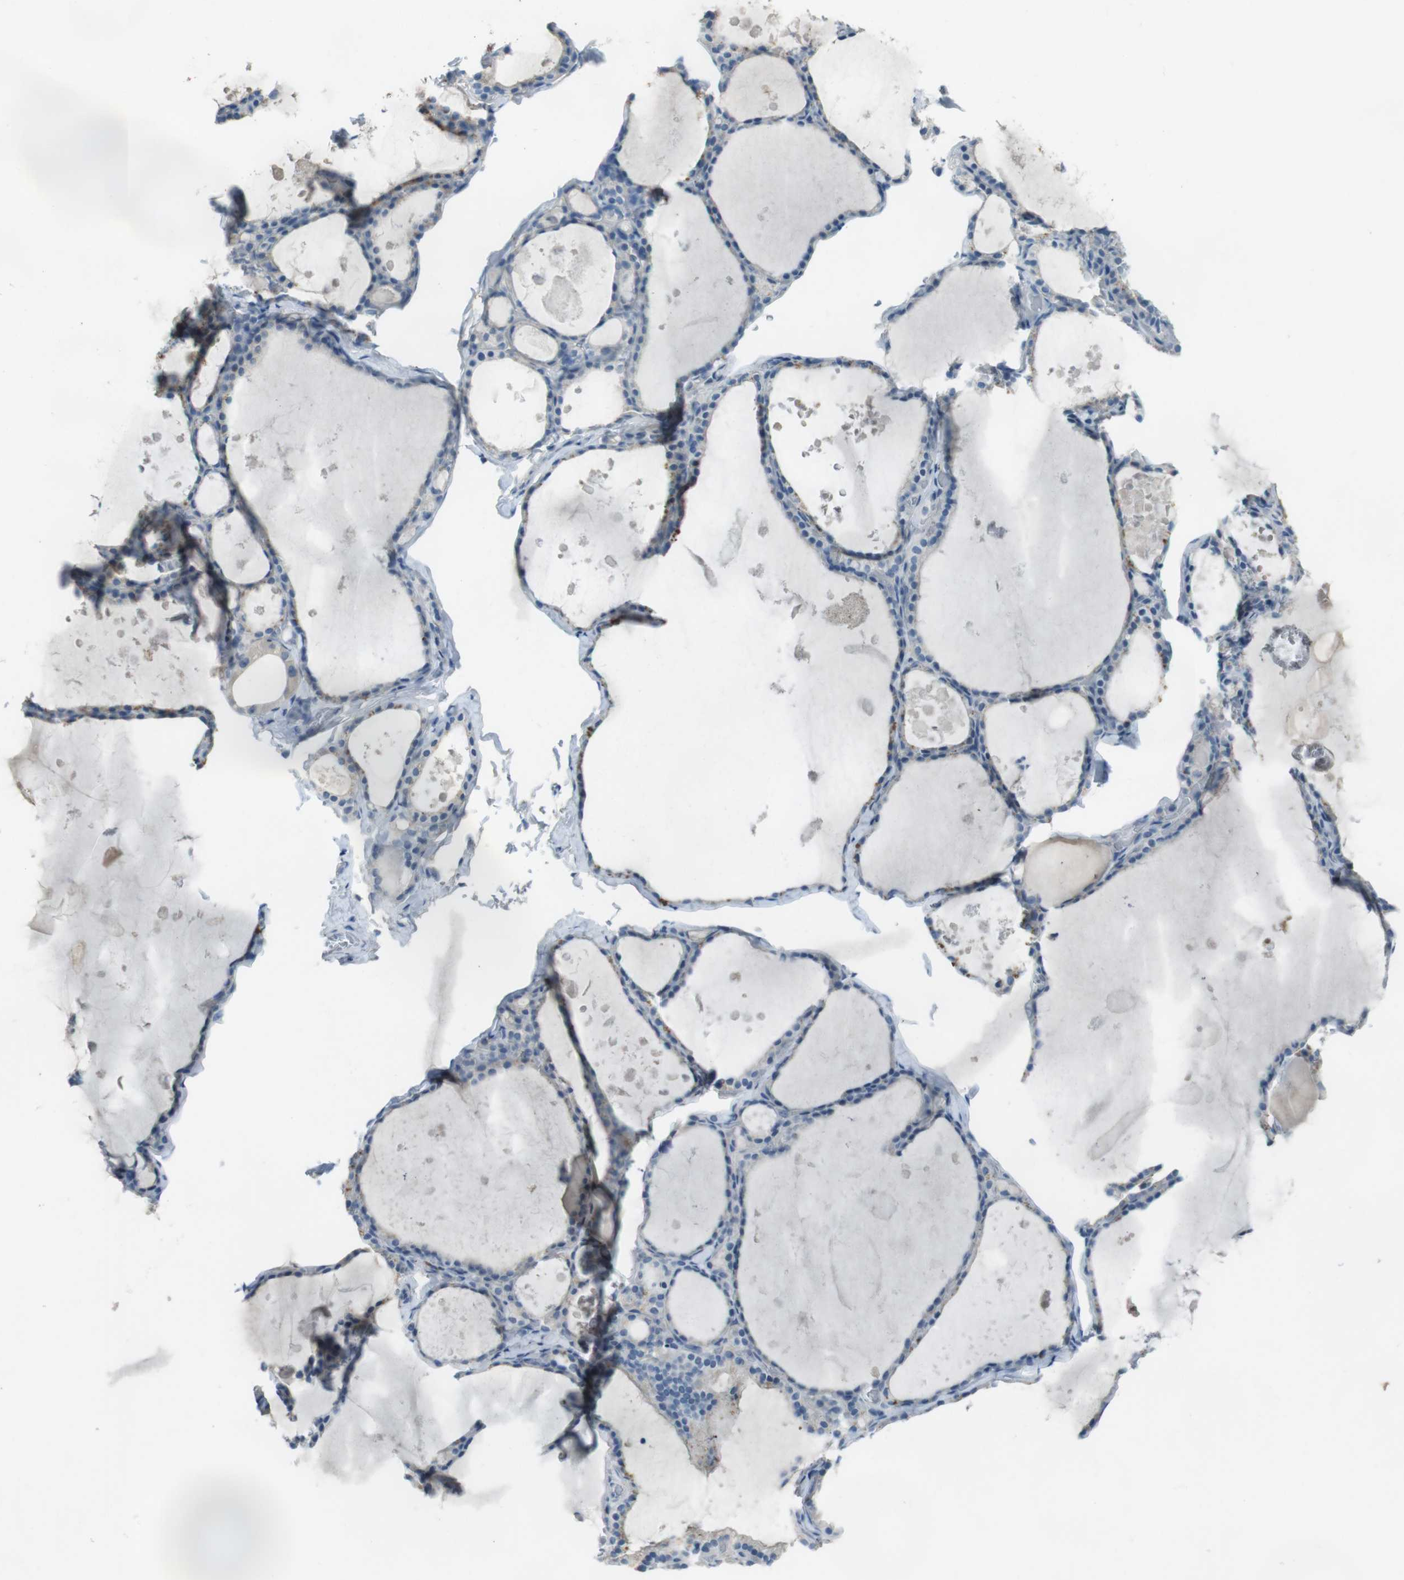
{"staining": {"intensity": "weak", "quantity": "<25%", "location": "cytoplasmic/membranous"}, "tissue": "thyroid gland", "cell_type": "Glandular cells", "image_type": "normal", "snomed": [{"axis": "morphology", "description": "Normal tissue, NOS"}, {"axis": "topography", "description": "Thyroid gland"}], "caption": "Immunohistochemistry (IHC) image of normal human thyroid gland stained for a protein (brown), which exhibits no positivity in glandular cells.", "gene": "ENTPD7", "patient": {"sex": "male", "age": 56}}